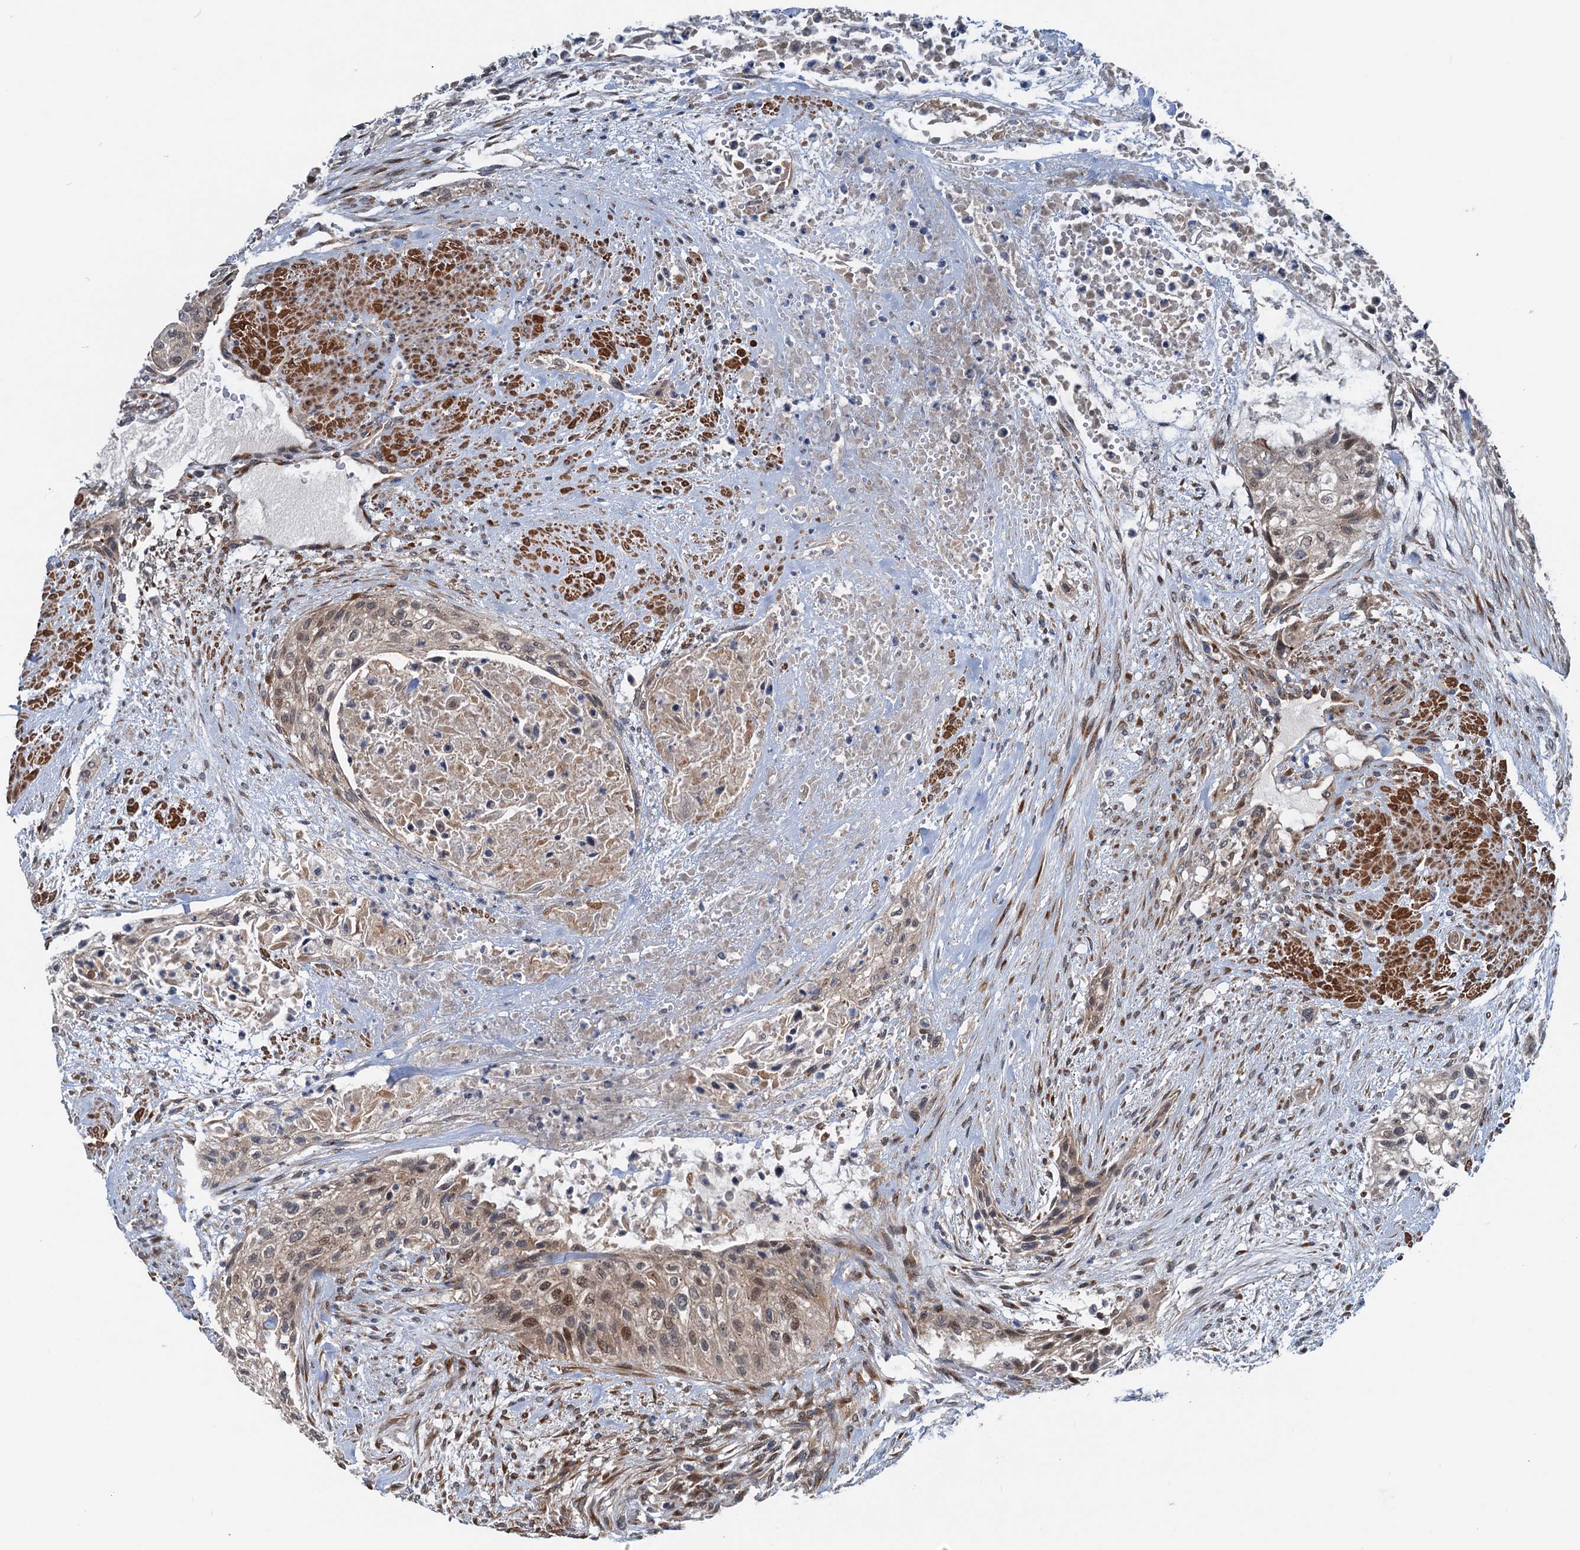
{"staining": {"intensity": "moderate", "quantity": "<25%", "location": "cytoplasmic/membranous,nuclear"}, "tissue": "urothelial cancer", "cell_type": "Tumor cells", "image_type": "cancer", "snomed": [{"axis": "morphology", "description": "Urothelial carcinoma, High grade"}, {"axis": "topography", "description": "Urinary bladder"}], "caption": "IHC of high-grade urothelial carcinoma demonstrates low levels of moderate cytoplasmic/membranous and nuclear expression in about <25% of tumor cells.", "gene": "DYNC2I2", "patient": {"sex": "male", "age": 35}}